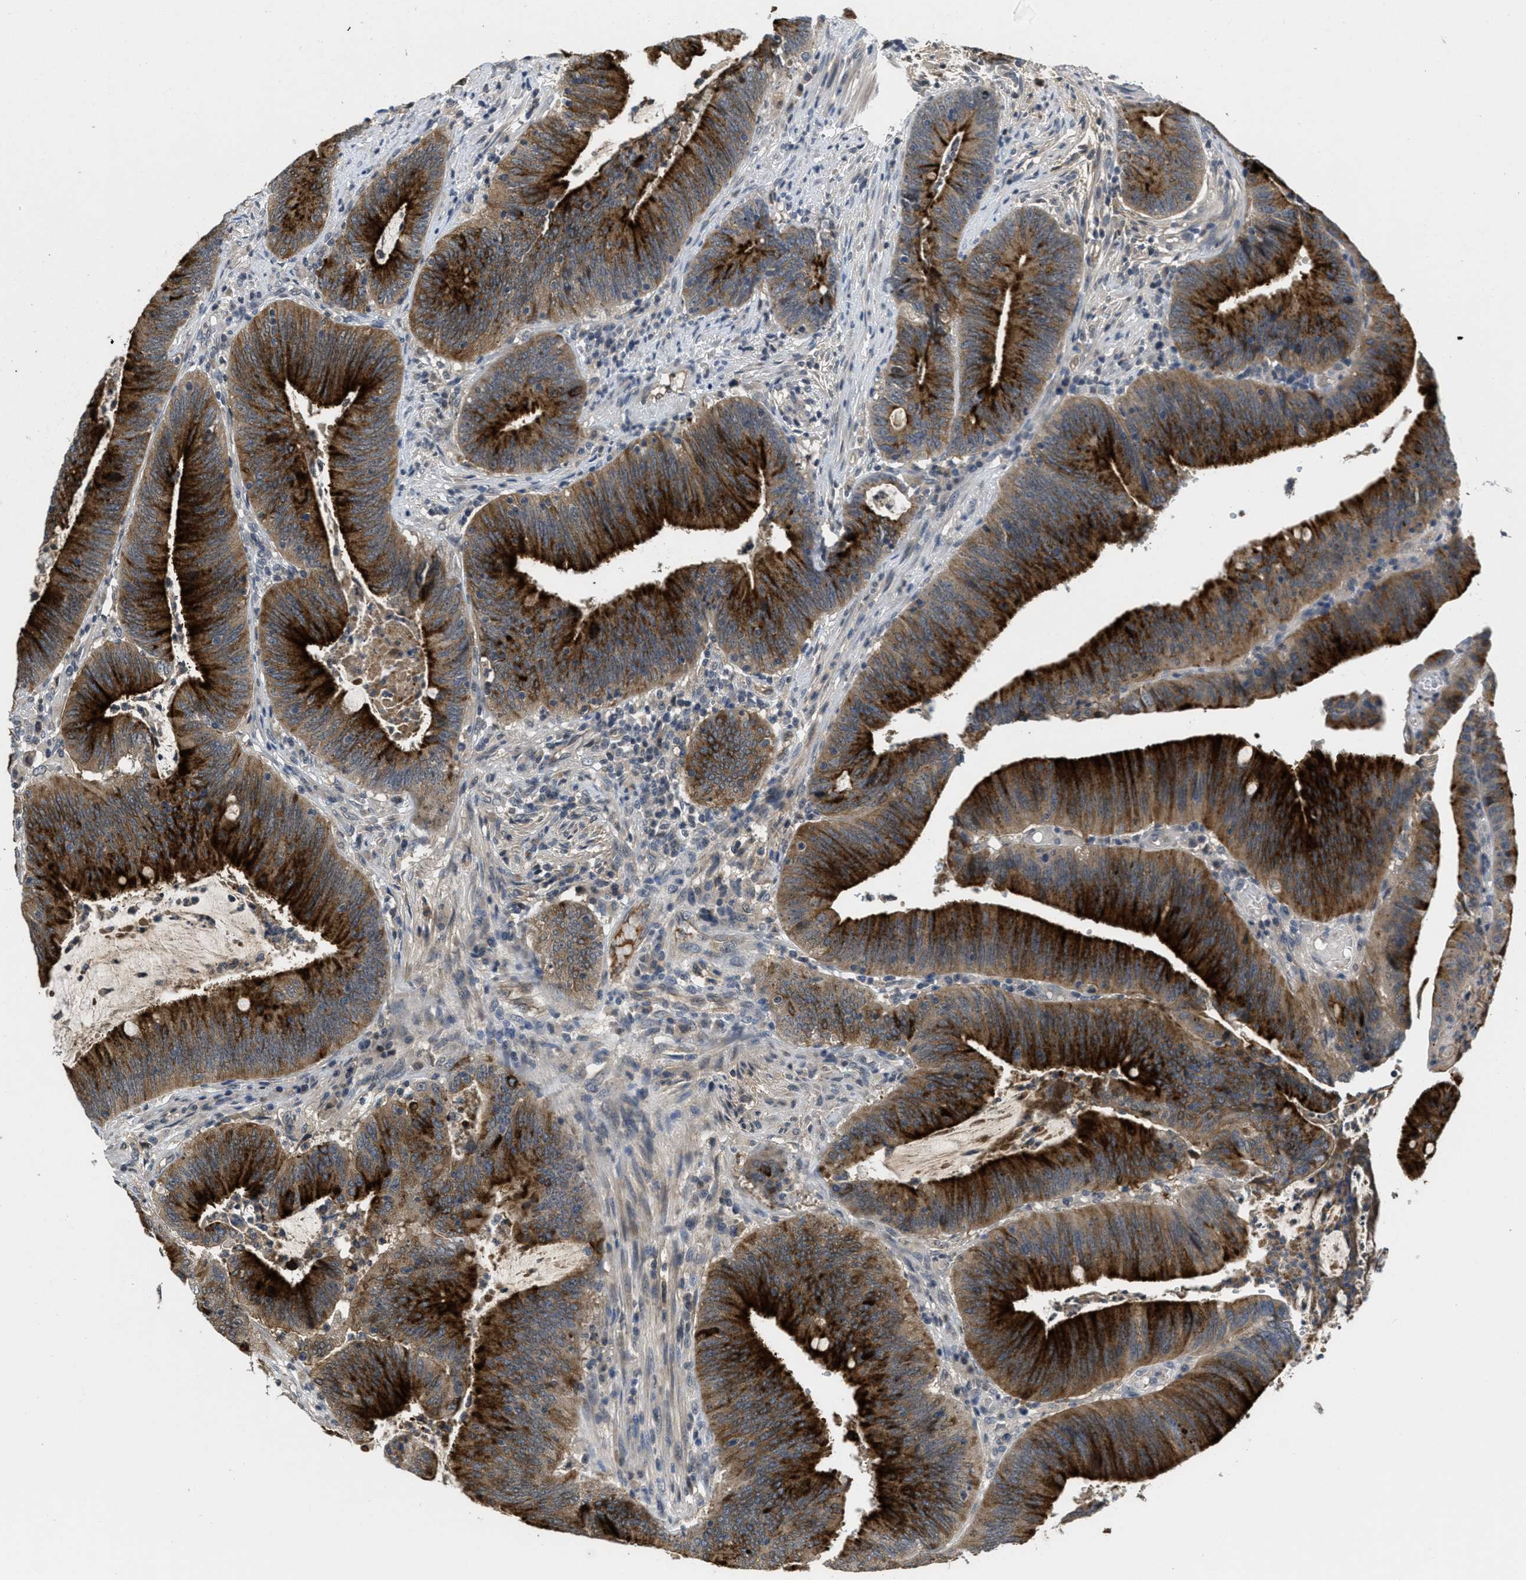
{"staining": {"intensity": "strong", "quantity": ">75%", "location": "cytoplasmic/membranous"}, "tissue": "colorectal cancer", "cell_type": "Tumor cells", "image_type": "cancer", "snomed": [{"axis": "morphology", "description": "Normal tissue, NOS"}, {"axis": "morphology", "description": "Adenocarcinoma, NOS"}, {"axis": "topography", "description": "Rectum"}], "caption": "IHC photomicrograph of colorectal cancer stained for a protein (brown), which displays high levels of strong cytoplasmic/membranous staining in approximately >75% of tumor cells.", "gene": "ANGPT1", "patient": {"sex": "female", "age": 66}}